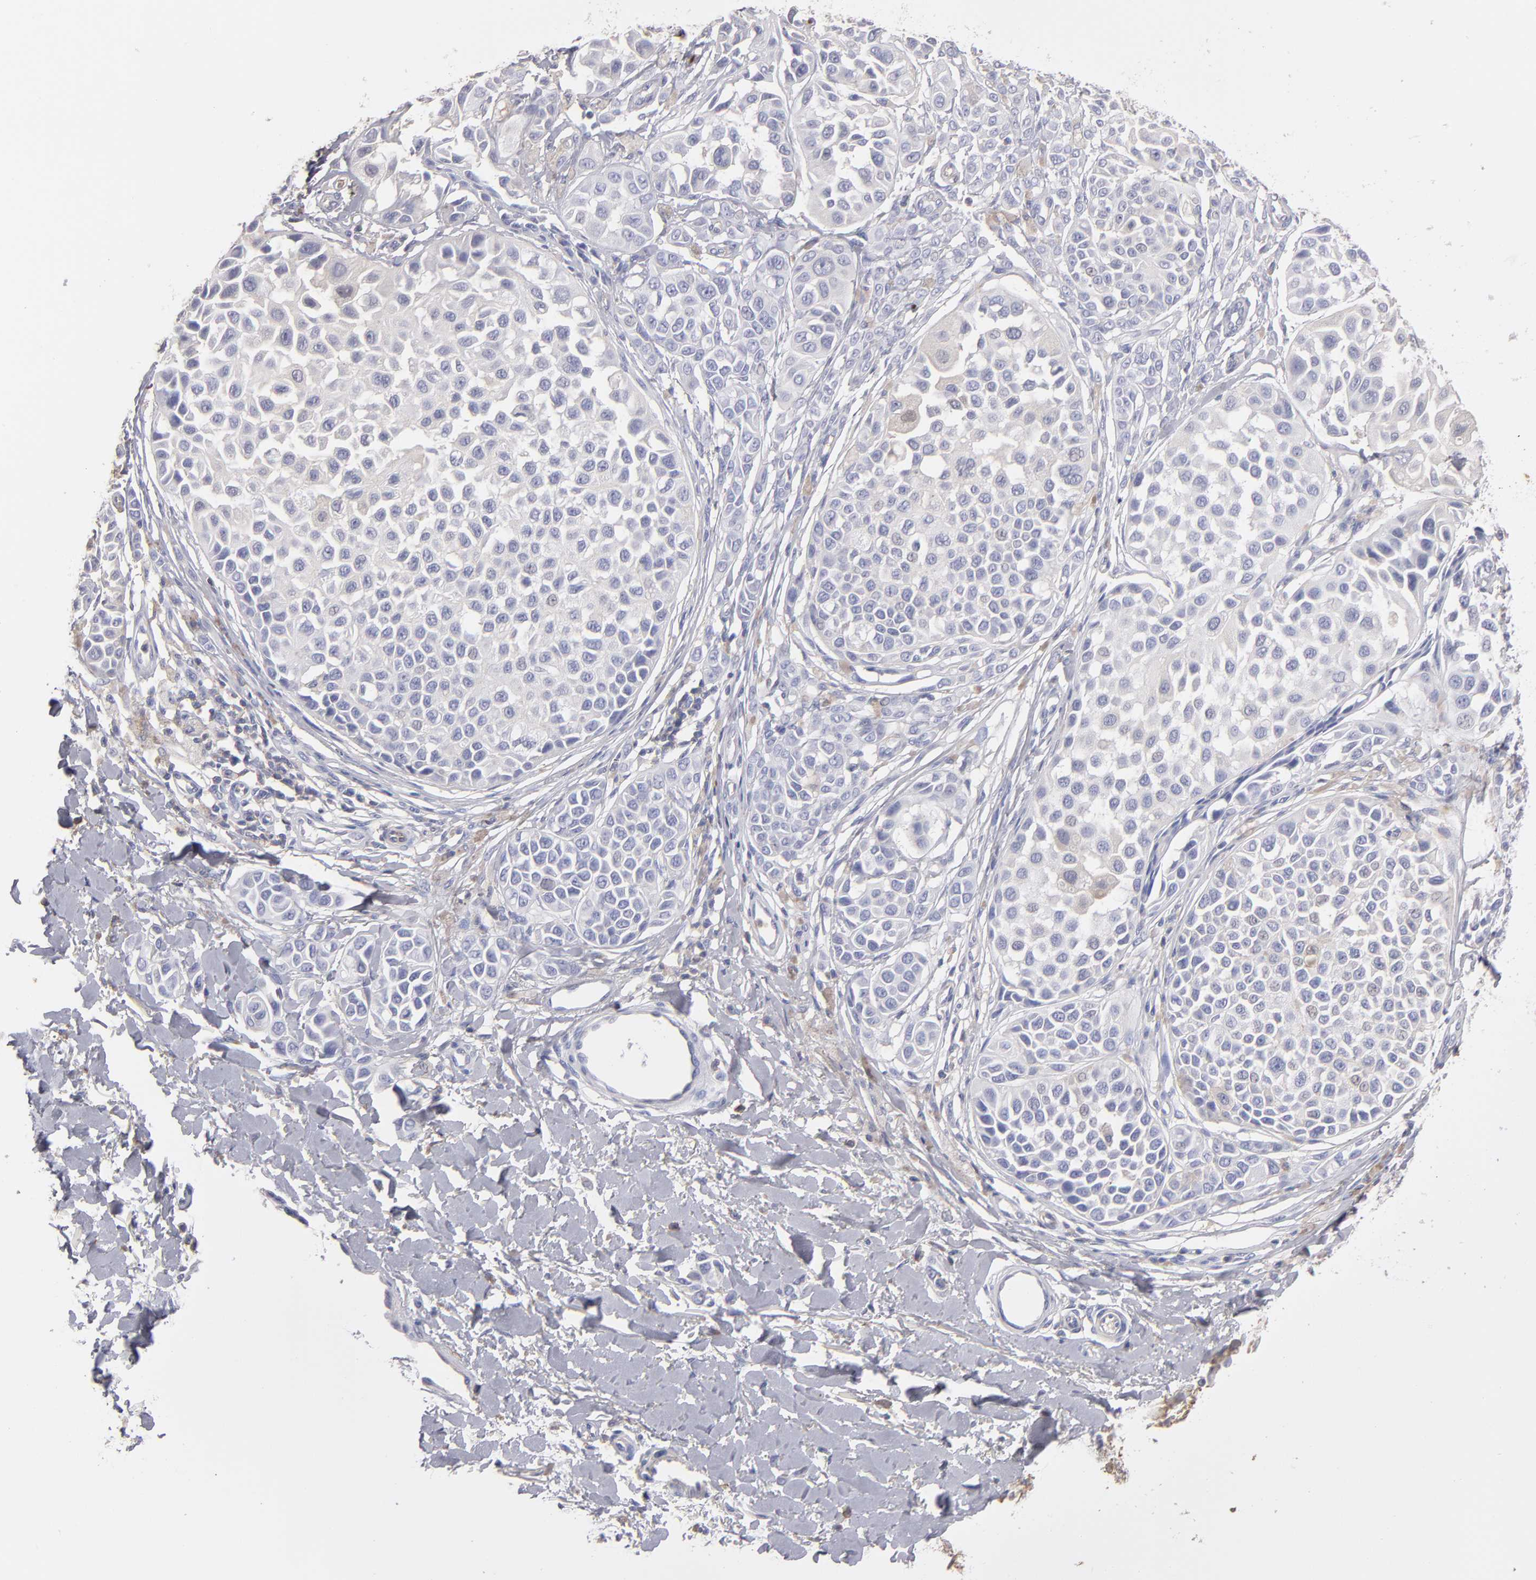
{"staining": {"intensity": "negative", "quantity": "none", "location": "none"}, "tissue": "melanoma", "cell_type": "Tumor cells", "image_type": "cancer", "snomed": [{"axis": "morphology", "description": "Malignant melanoma, NOS"}, {"axis": "topography", "description": "Skin"}], "caption": "An image of human melanoma is negative for staining in tumor cells.", "gene": "ABCB1", "patient": {"sex": "female", "age": 38}}